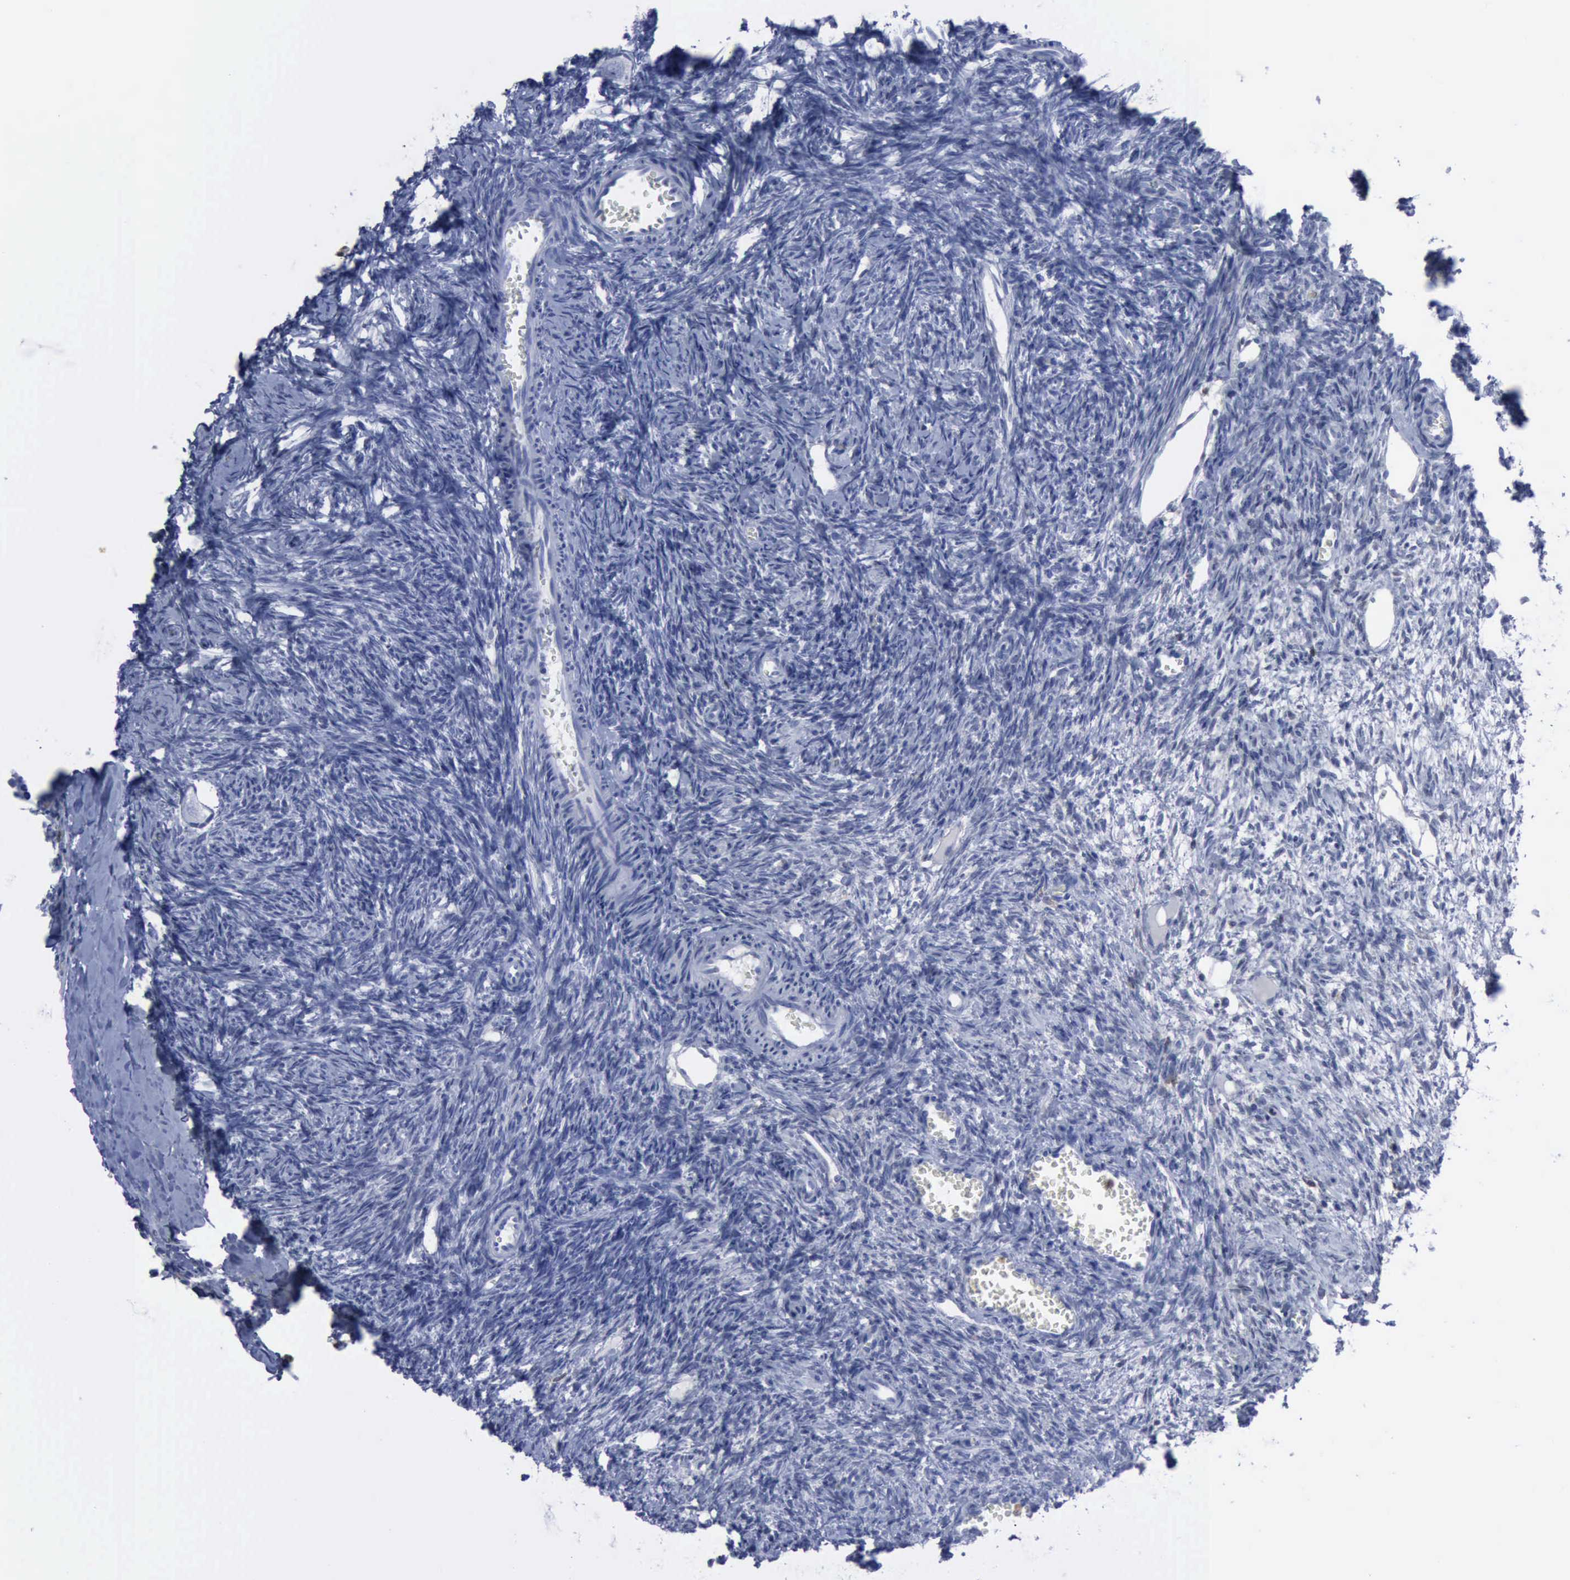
{"staining": {"intensity": "negative", "quantity": "none", "location": "none"}, "tissue": "ovary", "cell_type": "Ovarian stroma cells", "image_type": "normal", "snomed": [{"axis": "morphology", "description": "Normal tissue, NOS"}, {"axis": "topography", "description": "Ovary"}], "caption": "DAB (3,3'-diaminobenzidine) immunohistochemical staining of benign human ovary displays no significant staining in ovarian stroma cells. (DAB (3,3'-diaminobenzidine) immunohistochemistry, high magnification).", "gene": "CSTA", "patient": {"sex": "female", "age": 27}}